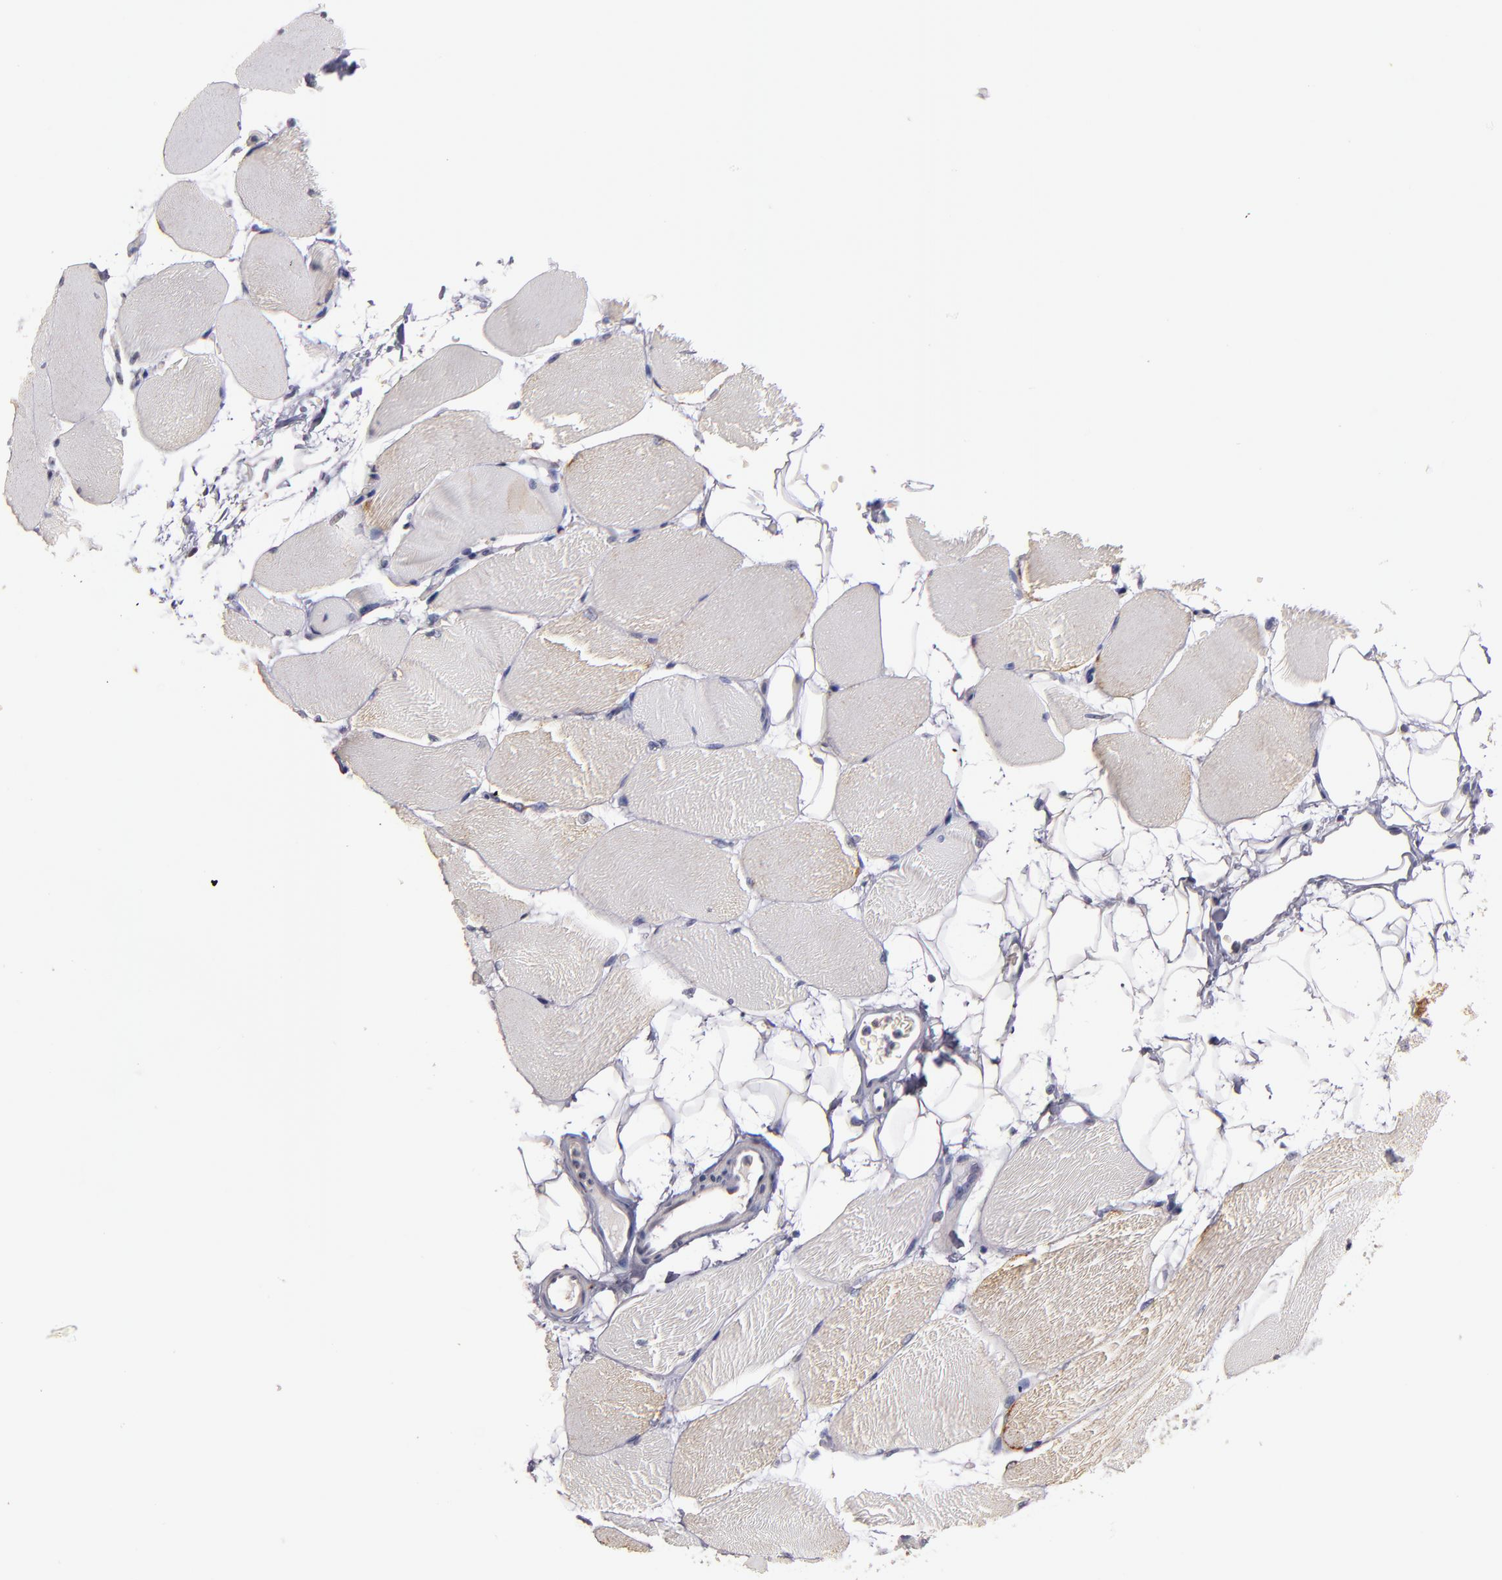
{"staining": {"intensity": "negative", "quantity": "none", "location": "none"}, "tissue": "skeletal muscle", "cell_type": "Myocytes", "image_type": "normal", "snomed": [{"axis": "morphology", "description": "Normal tissue, NOS"}, {"axis": "topography", "description": "Skeletal muscle"}, {"axis": "topography", "description": "Parathyroid gland"}], "caption": "This is an immunohistochemistry (IHC) histopathology image of normal skeletal muscle. There is no staining in myocytes.", "gene": "SOX10", "patient": {"sex": "female", "age": 37}}